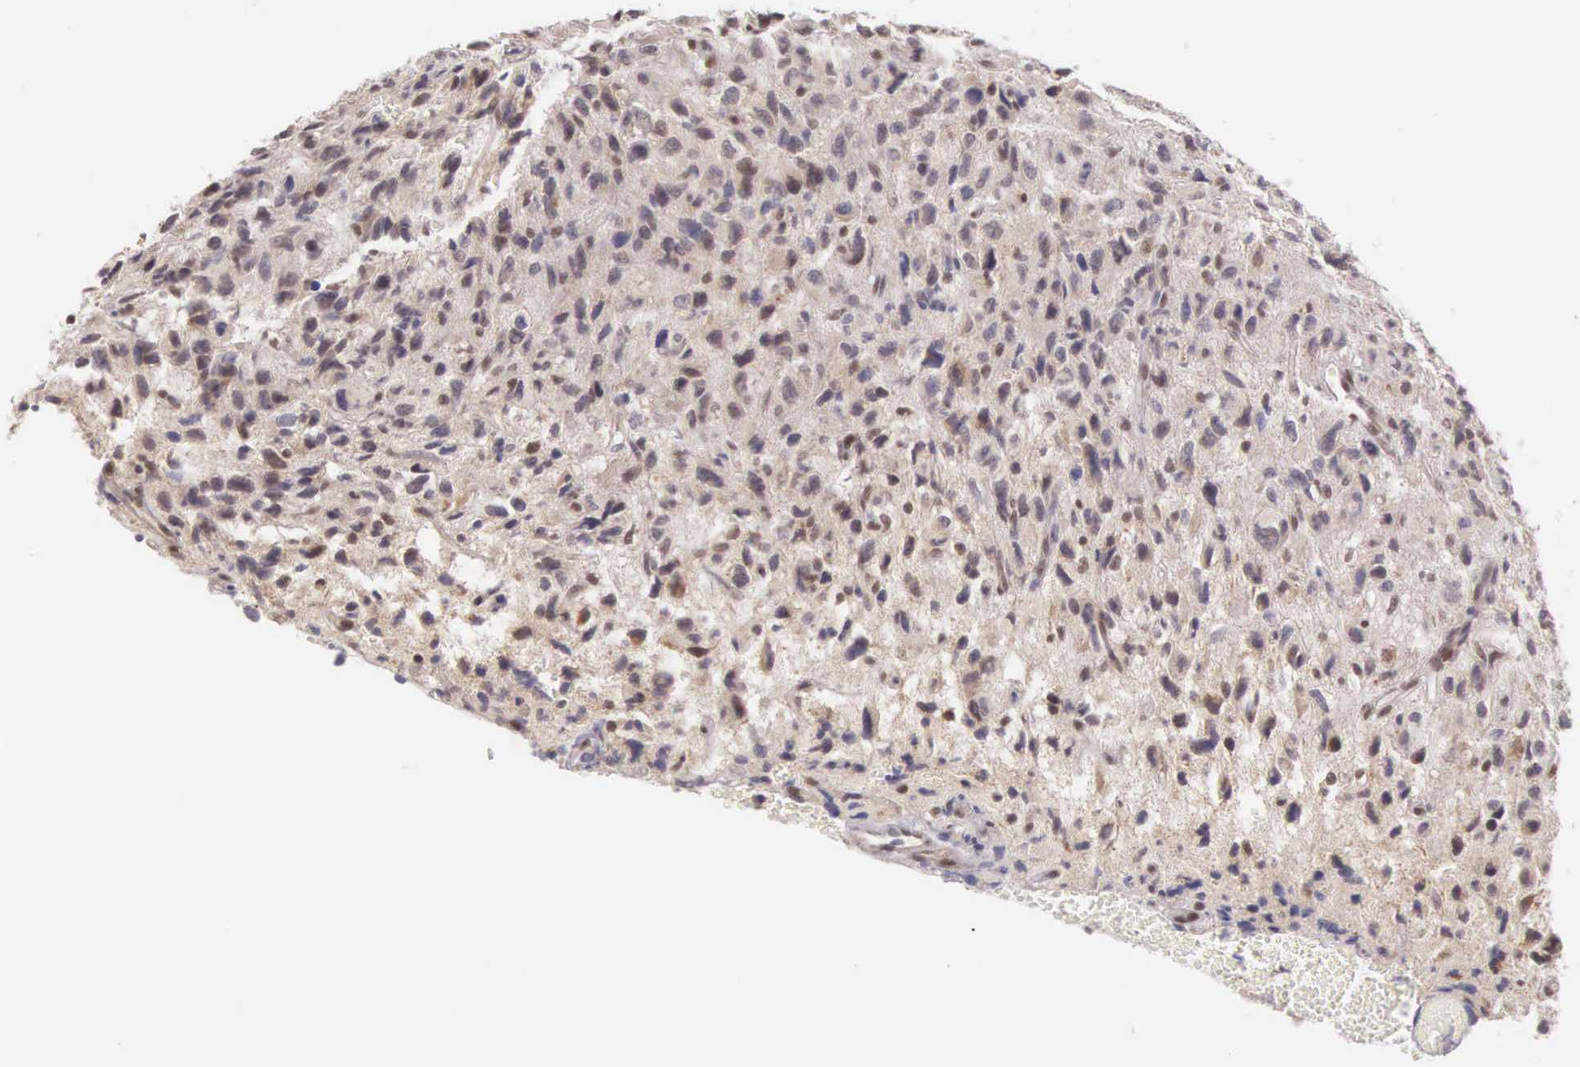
{"staining": {"intensity": "weak", "quantity": "<25%", "location": "nuclear"}, "tissue": "glioma", "cell_type": "Tumor cells", "image_type": "cancer", "snomed": [{"axis": "morphology", "description": "Glioma, malignant, High grade"}, {"axis": "topography", "description": "Brain"}], "caption": "Tumor cells show no significant staining in malignant glioma (high-grade).", "gene": "CCDC117", "patient": {"sex": "female", "age": 60}}